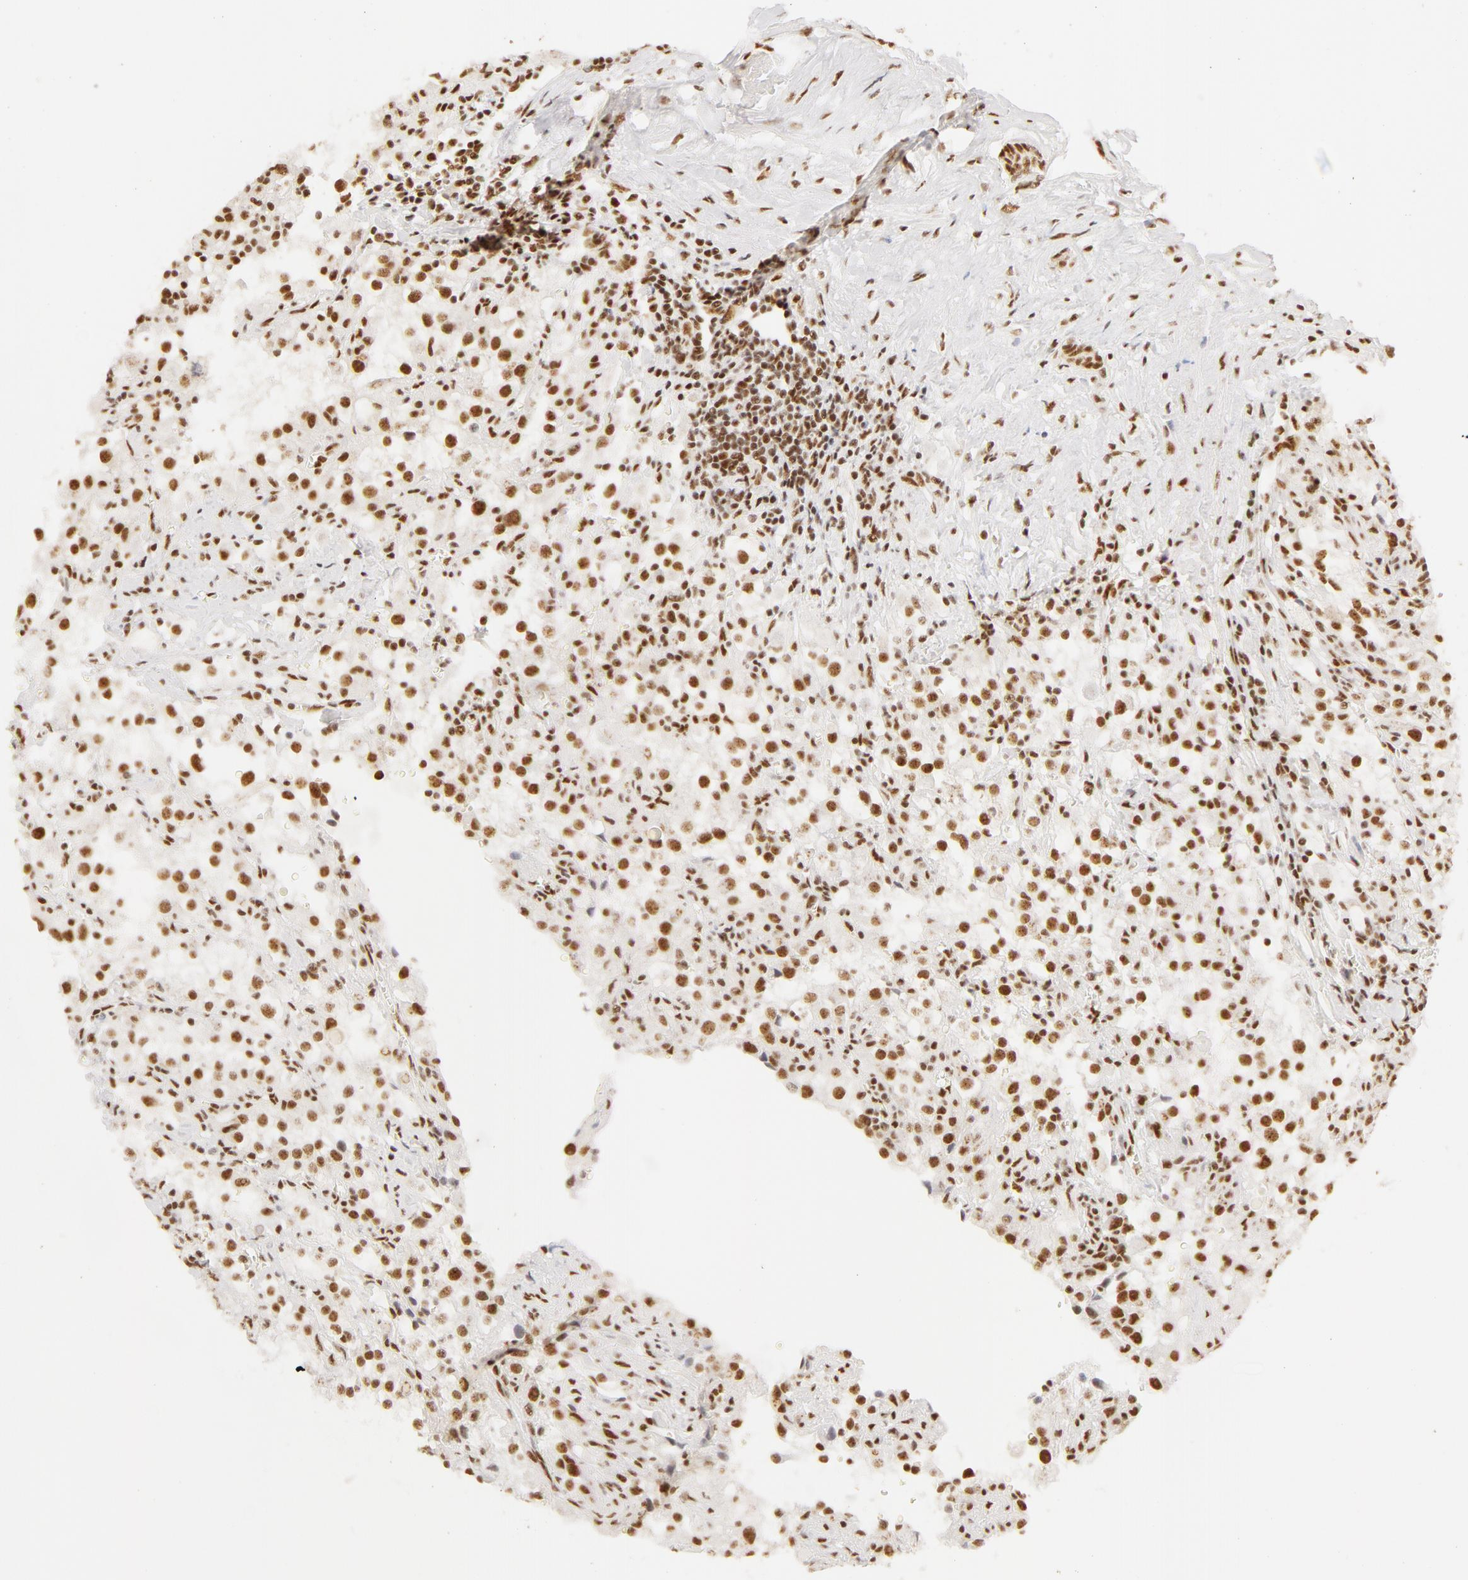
{"staining": {"intensity": "moderate", "quantity": ">75%", "location": "nuclear"}, "tissue": "renal cancer", "cell_type": "Tumor cells", "image_type": "cancer", "snomed": [{"axis": "morphology", "description": "Adenocarcinoma, NOS"}, {"axis": "topography", "description": "Kidney"}], "caption": "This is an image of immunohistochemistry staining of renal cancer (adenocarcinoma), which shows moderate expression in the nuclear of tumor cells.", "gene": "RBM39", "patient": {"sex": "female", "age": 52}}